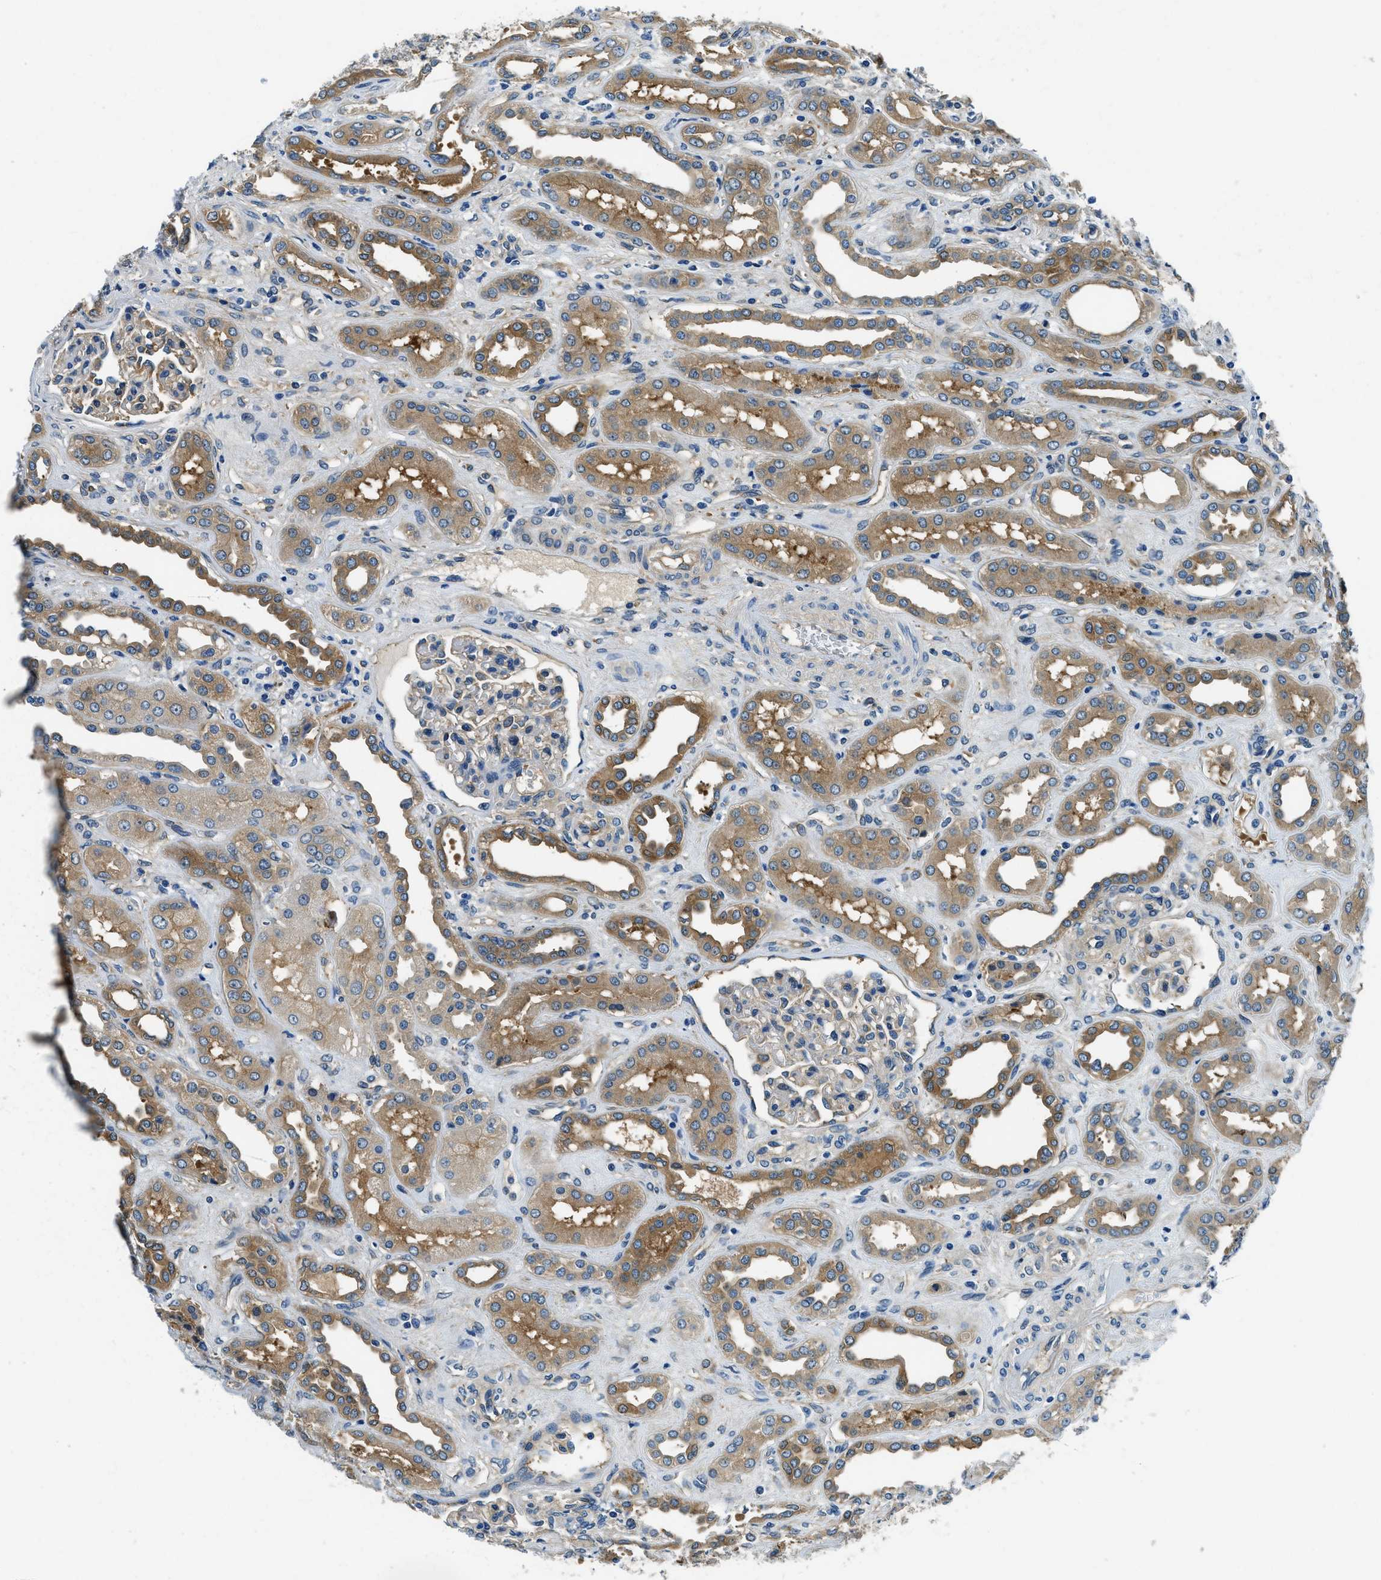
{"staining": {"intensity": "moderate", "quantity": "<25%", "location": "cytoplasmic/membranous"}, "tissue": "kidney", "cell_type": "Cells in glomeruli", "image_type": "normal", "snomed": [{"axis": "morphology", "description": "Normal tissue, NOS"}, {"axis": "topography", "description": "Kidney"}], "caption": "Unremarkable kidney shows moderate cytoplasmic/membranous expression in about <25% of cells in glomeruli.", "gene": "TWF1", "patient": {"sex": "male", "age": 59}}